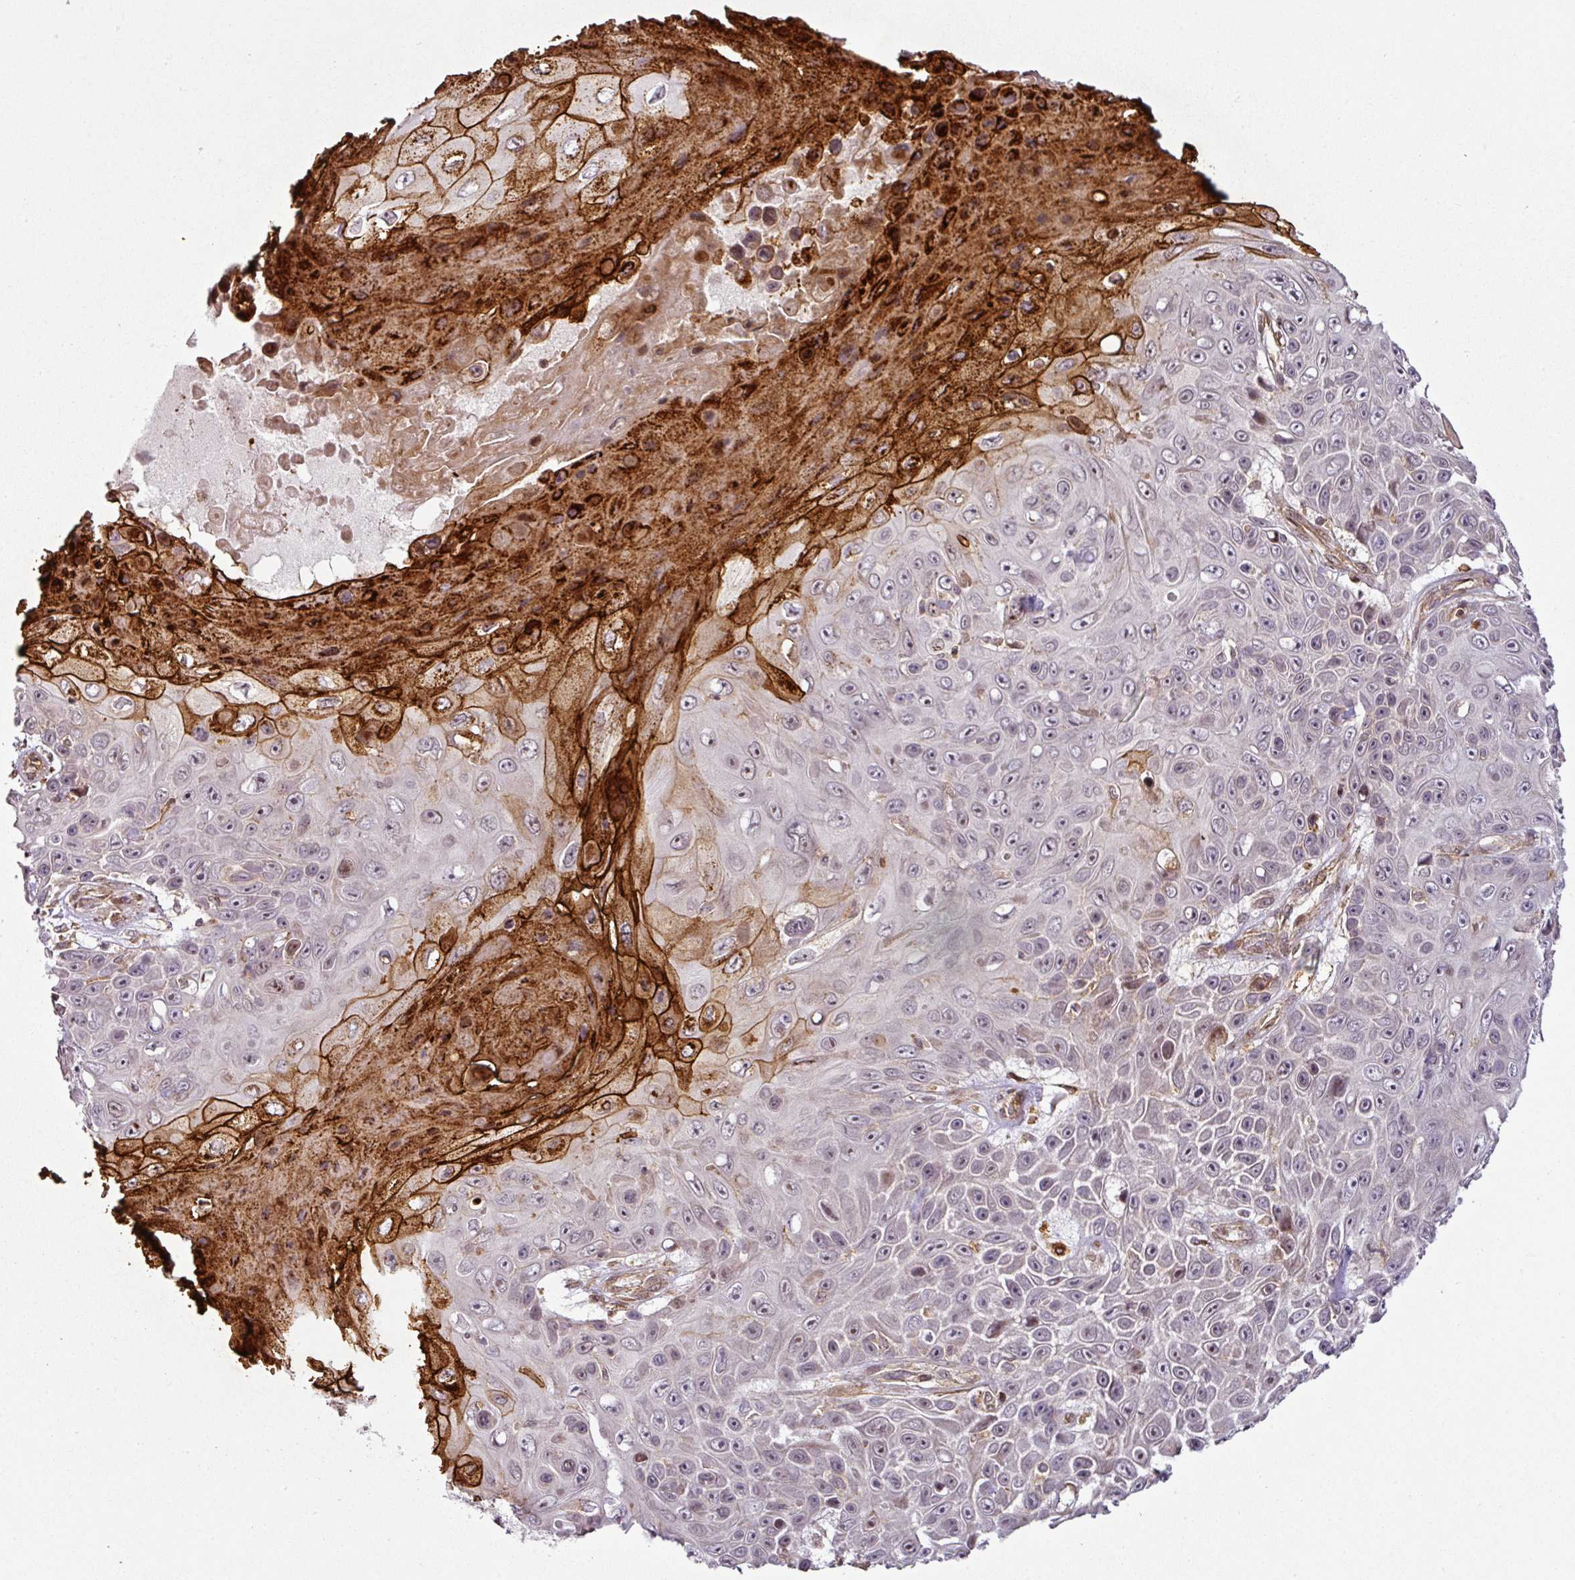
{"staining": {"intensity": "moderate", "quantity": "<25%", "location": "cytoplasmic/membranous"}, "tissue": "skin cancer", "cell_type": "Tumor cells", "image_type": "cancer", "snomed": [{"axis": "morphology", "description": "Squamous cell carcinoma, NOS"}, {"axis": "topography", "description": "Skin"}], "caption": "Human squamous cell carcinoma (skin) stained with a protein marker shows moderate staining in tumor cells.", "gene": "ATAT1", "patient": {"sex": "male", "age": 82}}